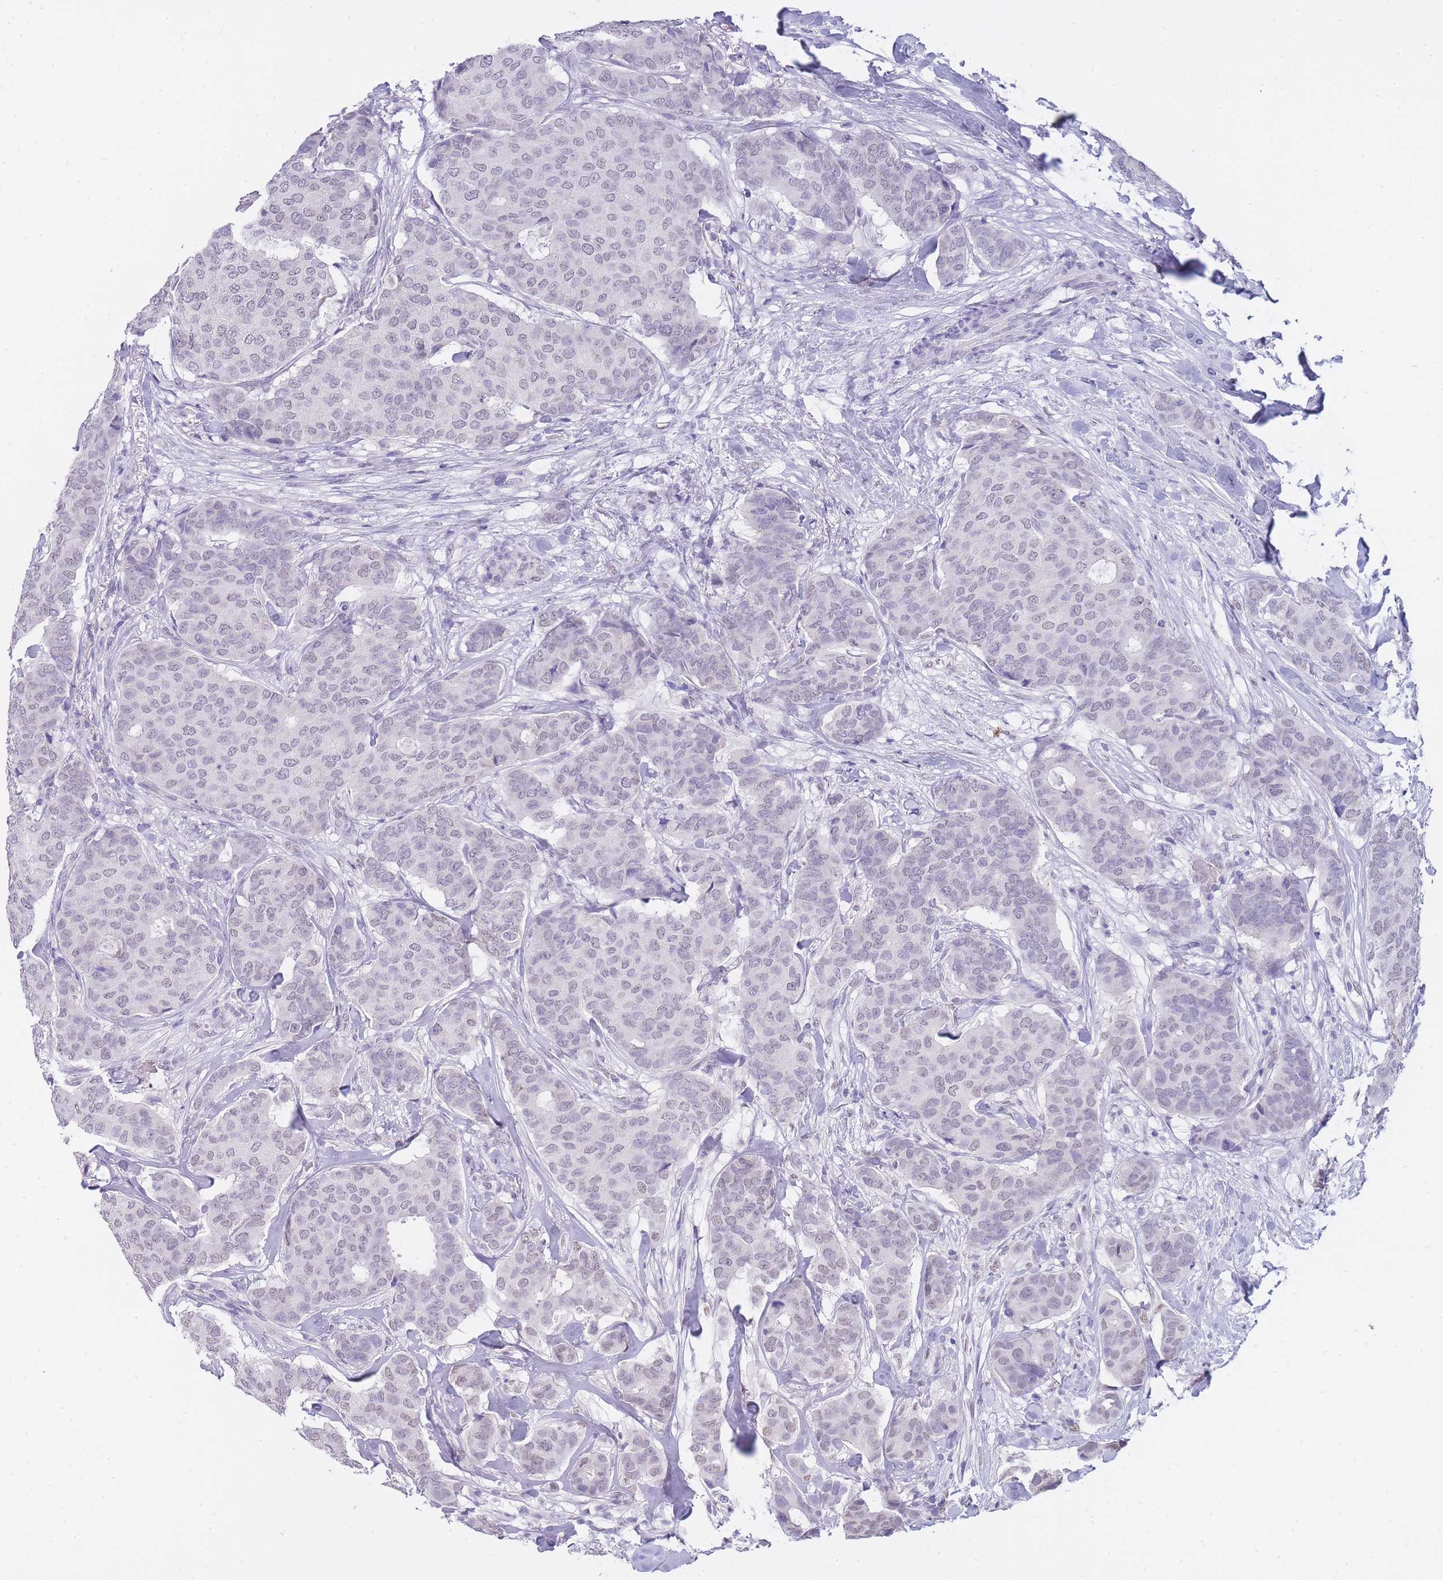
{"staining": {"intensity": "weak", "quantity": "25%-75%", "location": "nuclear"}, "tissue": "breast cancer", "cell_type": "Tumor cells", "image_type": "cancer", "snomed": [{"axis": "morphology", "description": "Duct carcinoma"}, {"axis": "topography", "description": "Breast"}], "caption": "Immunohistochemical staining of infiltrating ductal carcinoma (breast) exhibits weak nuclear protein expression in approximately 25%-75% of tumor cells.", "gene": "FRAT2", "patient": {"sex": "female", "age": 75}}